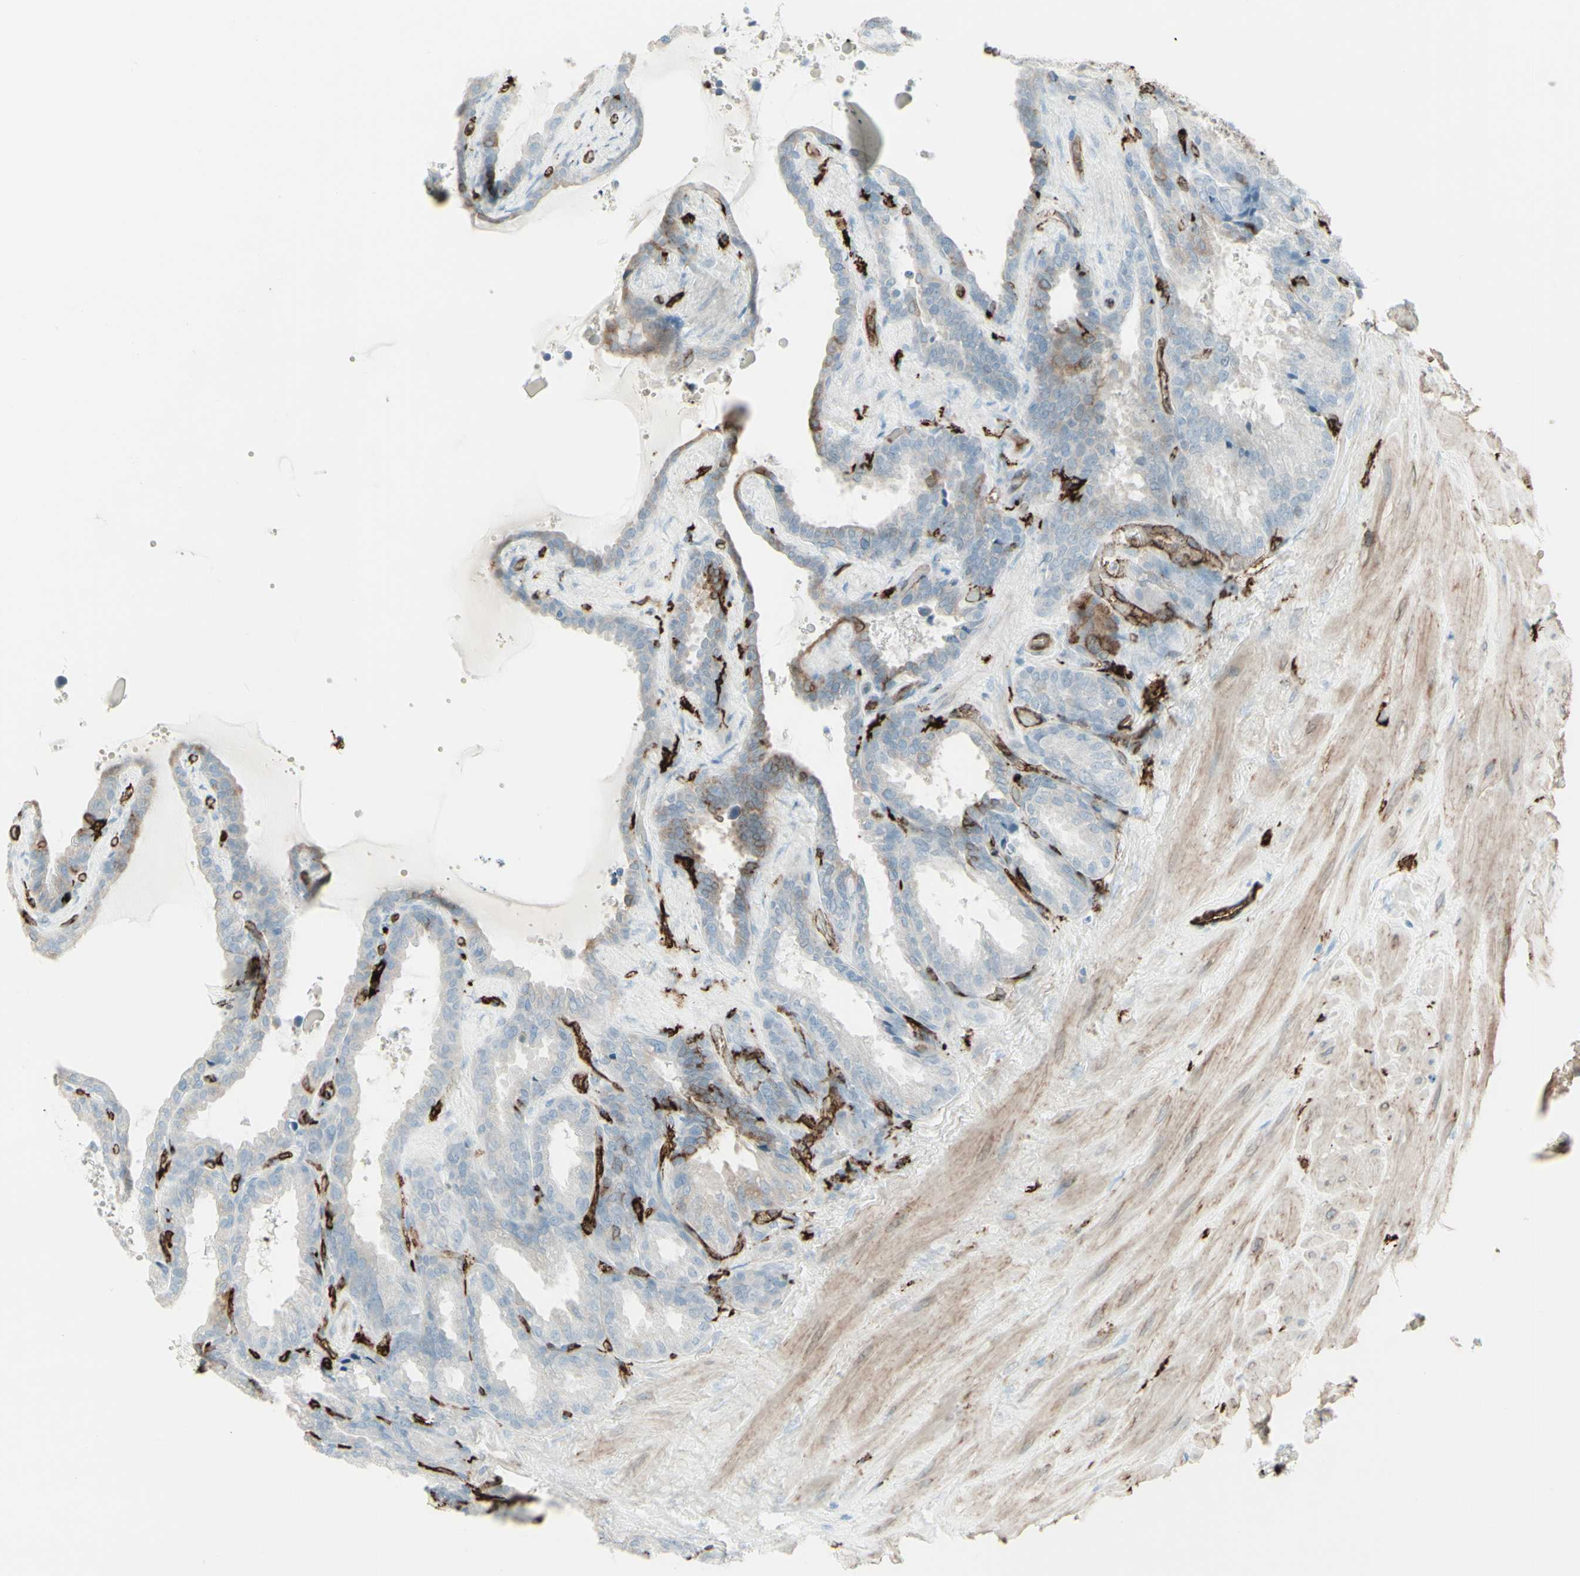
{"staining": {"intensity": "weak", "quantity": "<25%", "location": "cytoplasmic/membranous"}, "tissue": "seminal vesicle", "cell_type": "Glandular cells", "image_type": "normal", "snomed": [{"axis": "morphology", "description": "Normal tissue, NOS"}, {"axis": "topography", "description": "Seminal veicle"}], "caption": "An immunohistochemistry (IHC) photomicrograph of benign seminal vesicle is shown. There is no staining in glandular cells of seminal vesicle. Nuclei are stained in blue.", "gene": "HLA", "patient": {"sex": "male", "age": 46}}